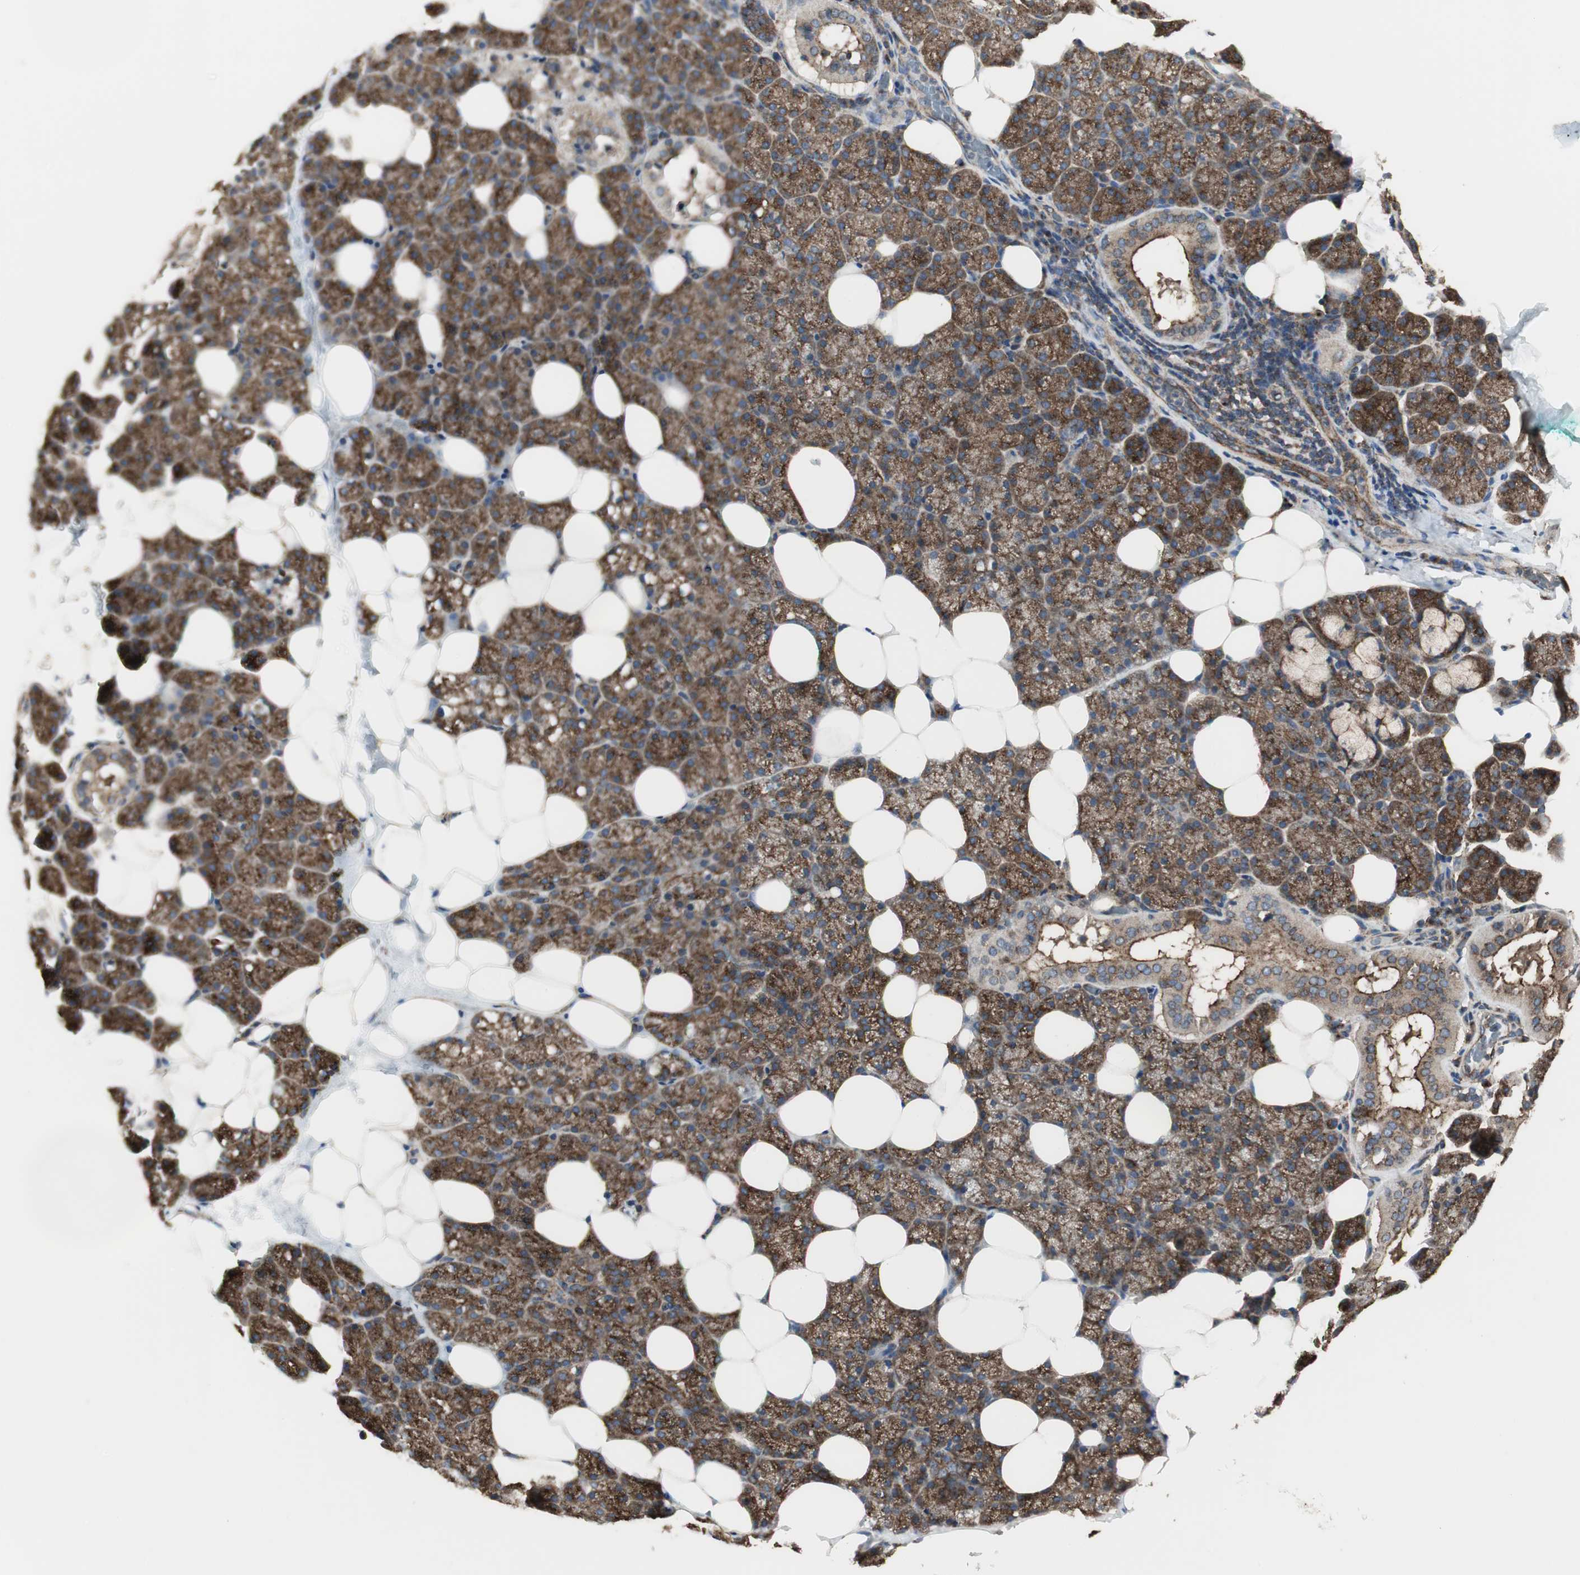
{"staining": {"intensity": "strong", "quantity": ">75%", "location": "cytoplasmic/membranous"}, "tissue": "salivary gland", "cell_type": "Glandular cells", "image_type": "normal", "snomed": [{"axis": "morphology", "description": "Normal tissue, NOS"}, {"axis": "topography", "description": "Lymph node"}, {"axis": "topography", "description": "Salivary gland"}], "caption": "Protein staining of unremarkable salivary gland demonstrates strong cytoplasmic/membranous expression in about >75% of glandular cells. (DAB (3,3'-diaminobenzidine) IHC, brown staining for protein, blue staining for nuclei).", "gene": "H6PD", "patient": {"sex": "male", "age": 8}}